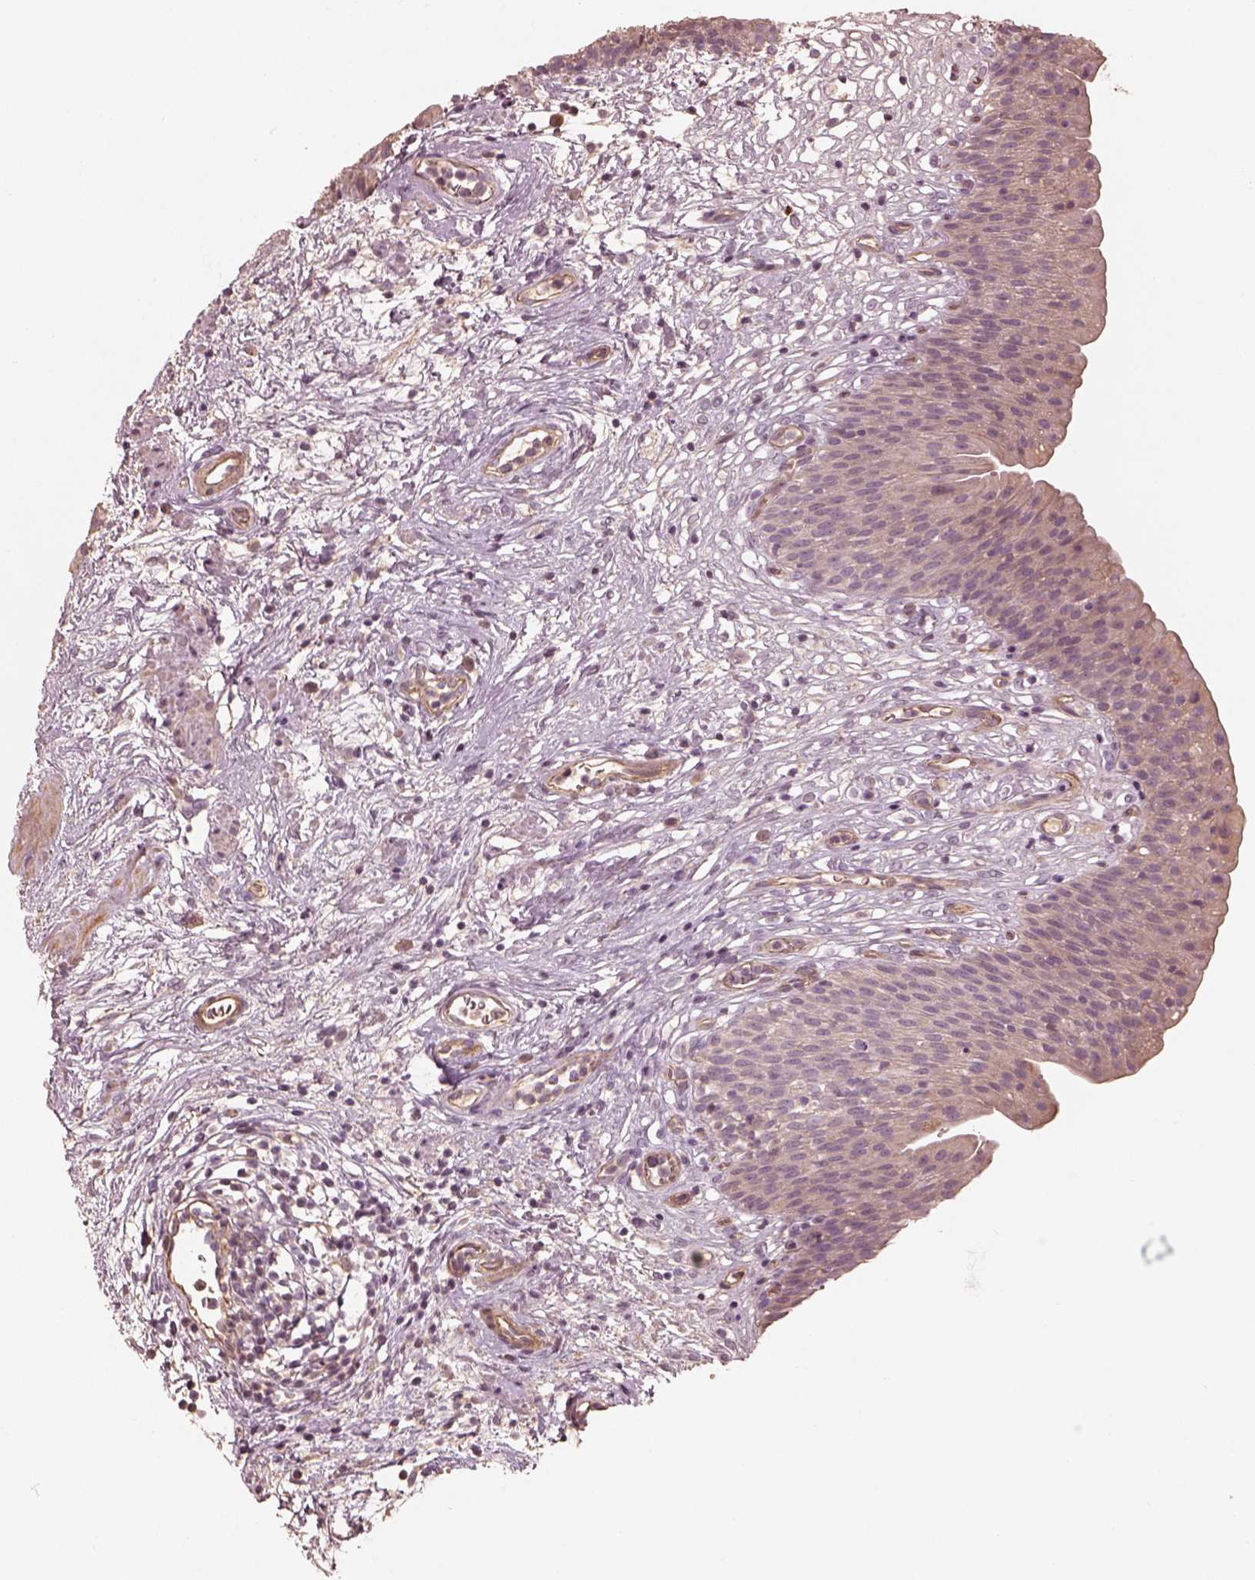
{"staining": {"intensity": "weak", "quantity": ">75%", "location": "cytoplasmic/membranous"}, "tissue": "urinary bladder", "cell_type": "Urothelial cells", "image_type": "normal", "snomed": [{"axis": "morphology", "description": "Normal tissue, NOS"}, {"axis": "topography", "description": "Urinary bladder"}], "caption": "High-power microscopy captured an IHC micrograph of benign urinary bladder, revealing weak cytoplasmic/membranous expression in about >75% of urothelial cells.", "gene": "OTOGL", "patient": {"sex": "male", "age": 76}}